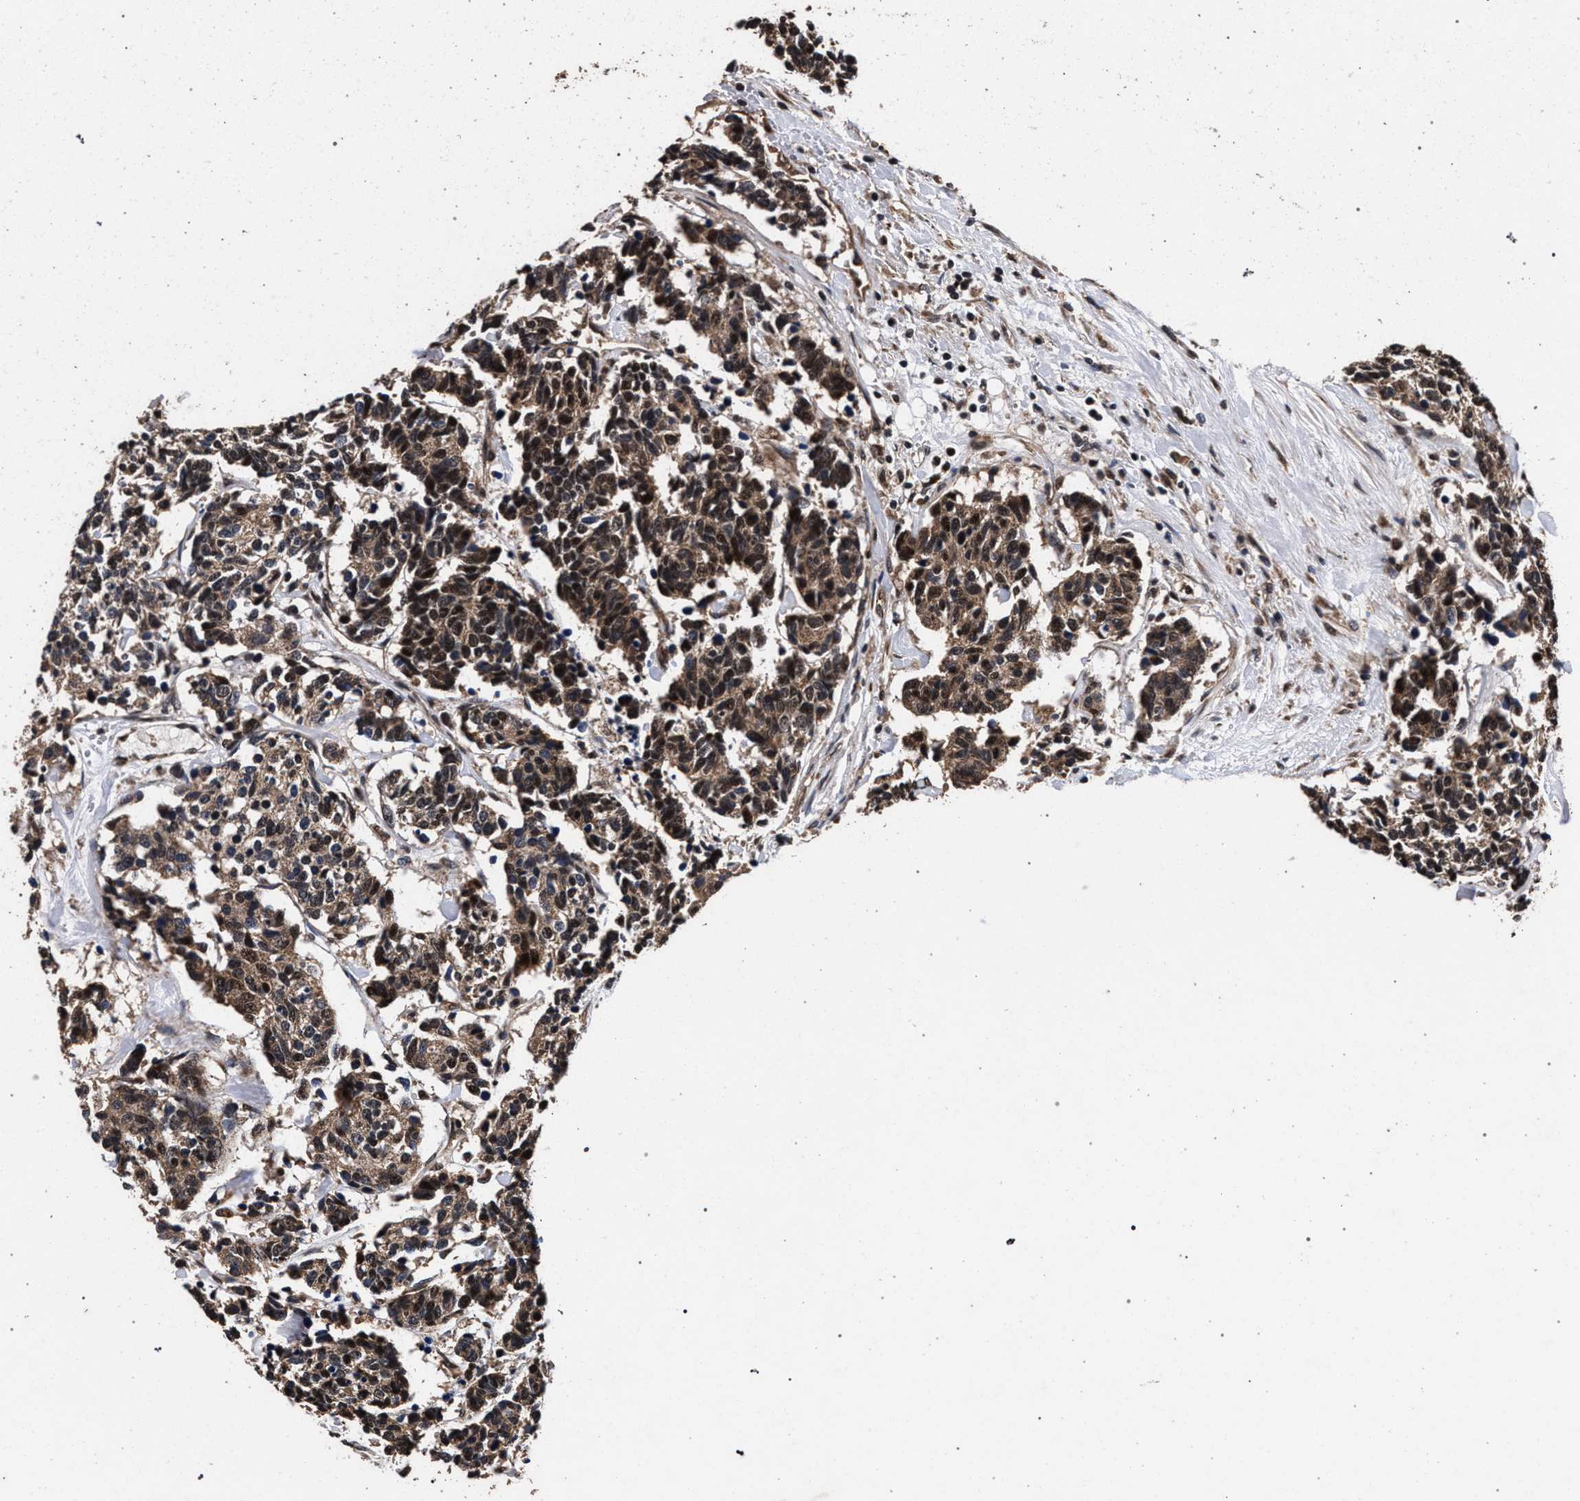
{"staining": {"intensity": "strong", "quantity": ">75%", "location": "cytoplasmic/membranous,nuclear"}, "tissue": "carcinoid", "cell_type": "Tumor cells", "image_type": "cancer", "snomed": [{"axis": "morphology", "description": "Carcinoma, NOS"}, {"axis": "morphology", "description": "Carcinoid, malignant, NOS"}, {"axis": "topography", "description": "Urinary bladder"}], "caption": "Carcinoid (malignant) stained for a protein displays strong cytoplasmic/membranous and nuclear positivity in tumor cells.", "gene": "ACOX1", "patient": {"sex": "male", "age": 57}}